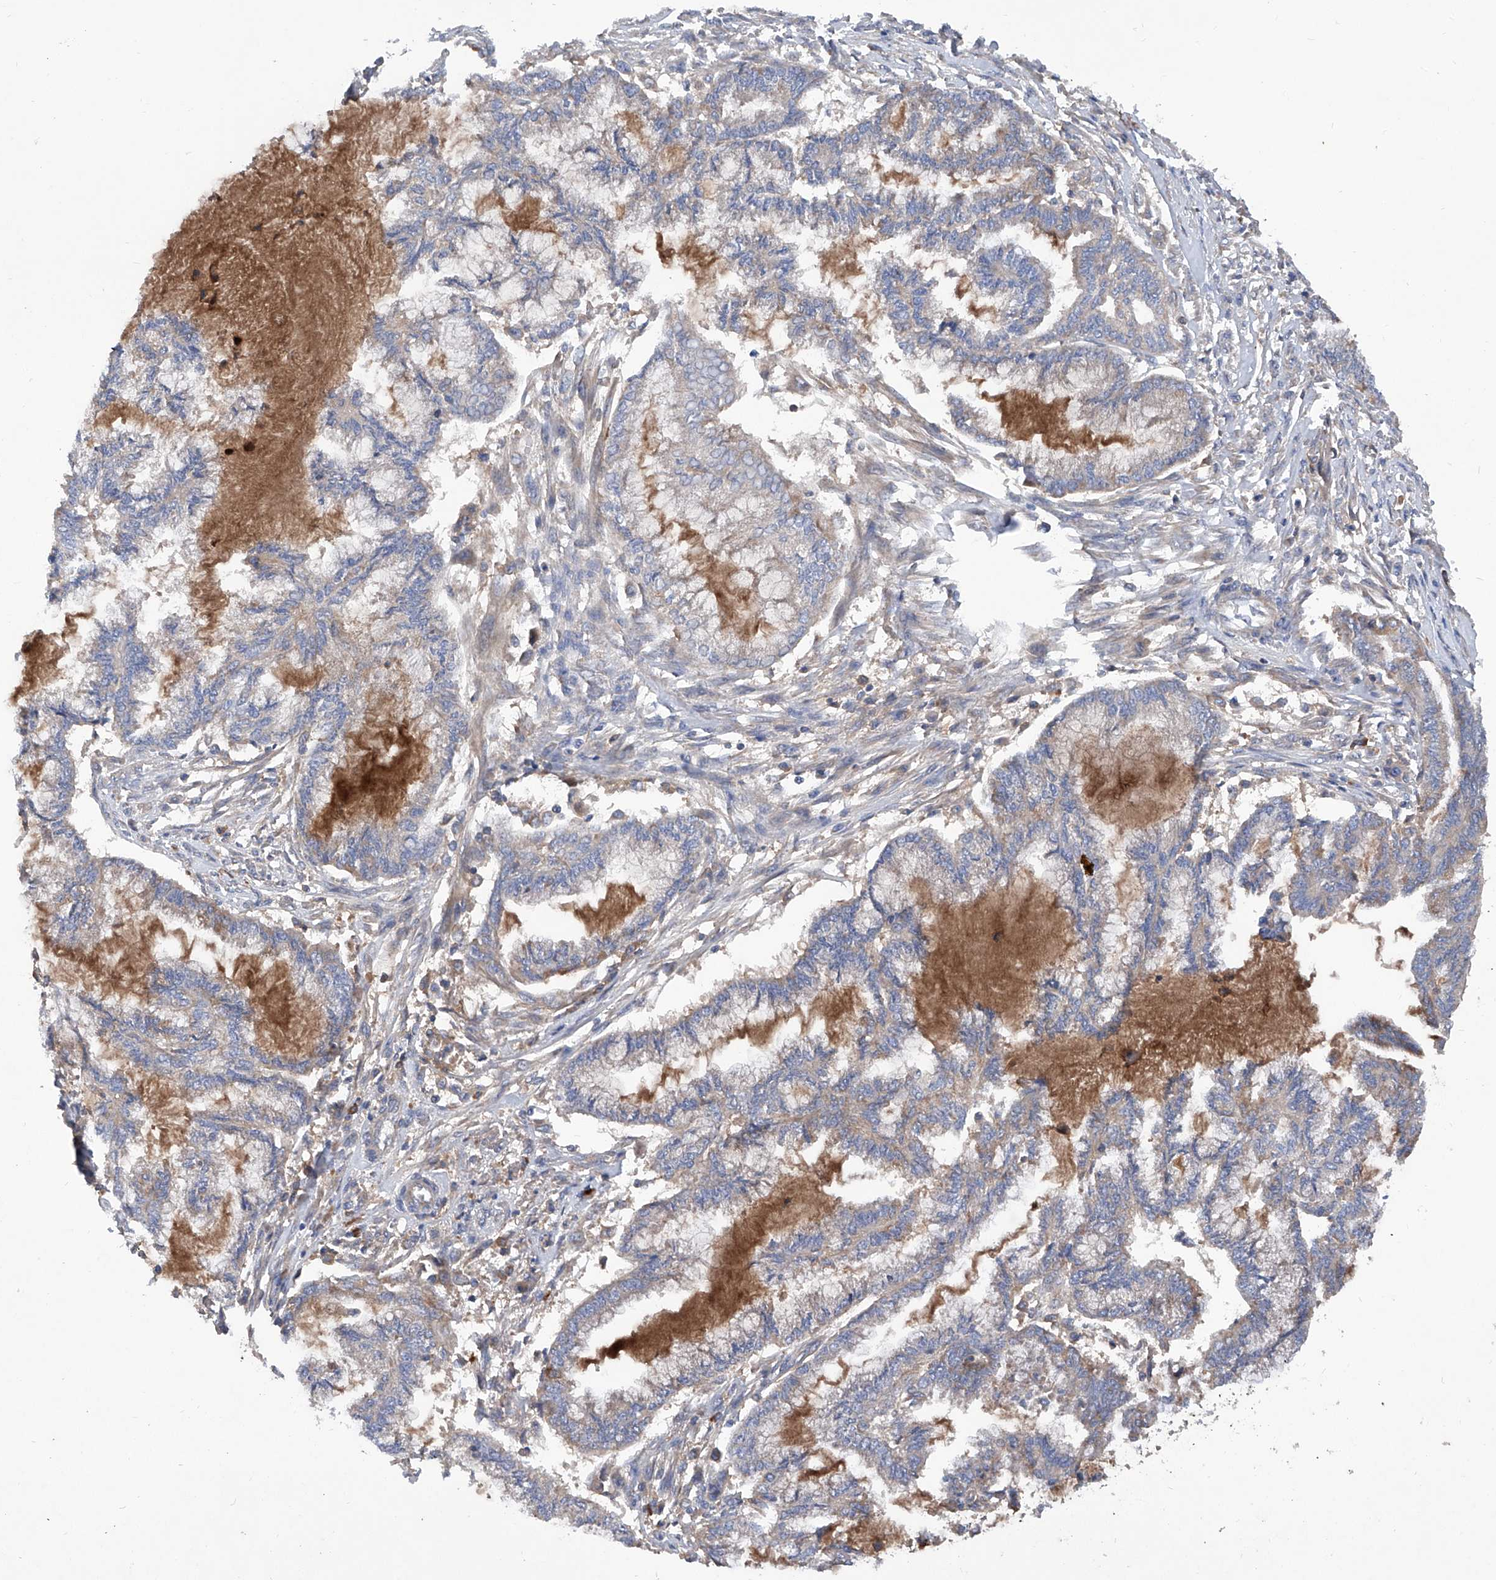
{"staining": {"intensity": "weak", "quantity": "<25%", "location": "cytoplasmic/membranous"}, "tissue": "endometrial cancer", "cell_type": "Tumor cells", "image_type": "cancer", "snomed": [{"axis": "morphology", "description": "Adenocarcinoma, NOS"}, {"axis": "topography", "description": "Endometrium"}], "caption": "This is a photomicrograph of immunohistochemistry staining of endometrial adenocarcinoma, which shows no expression in tumor cells.", "gene": "ASCC3", "patient": {"sex": "female", "age": 86}}